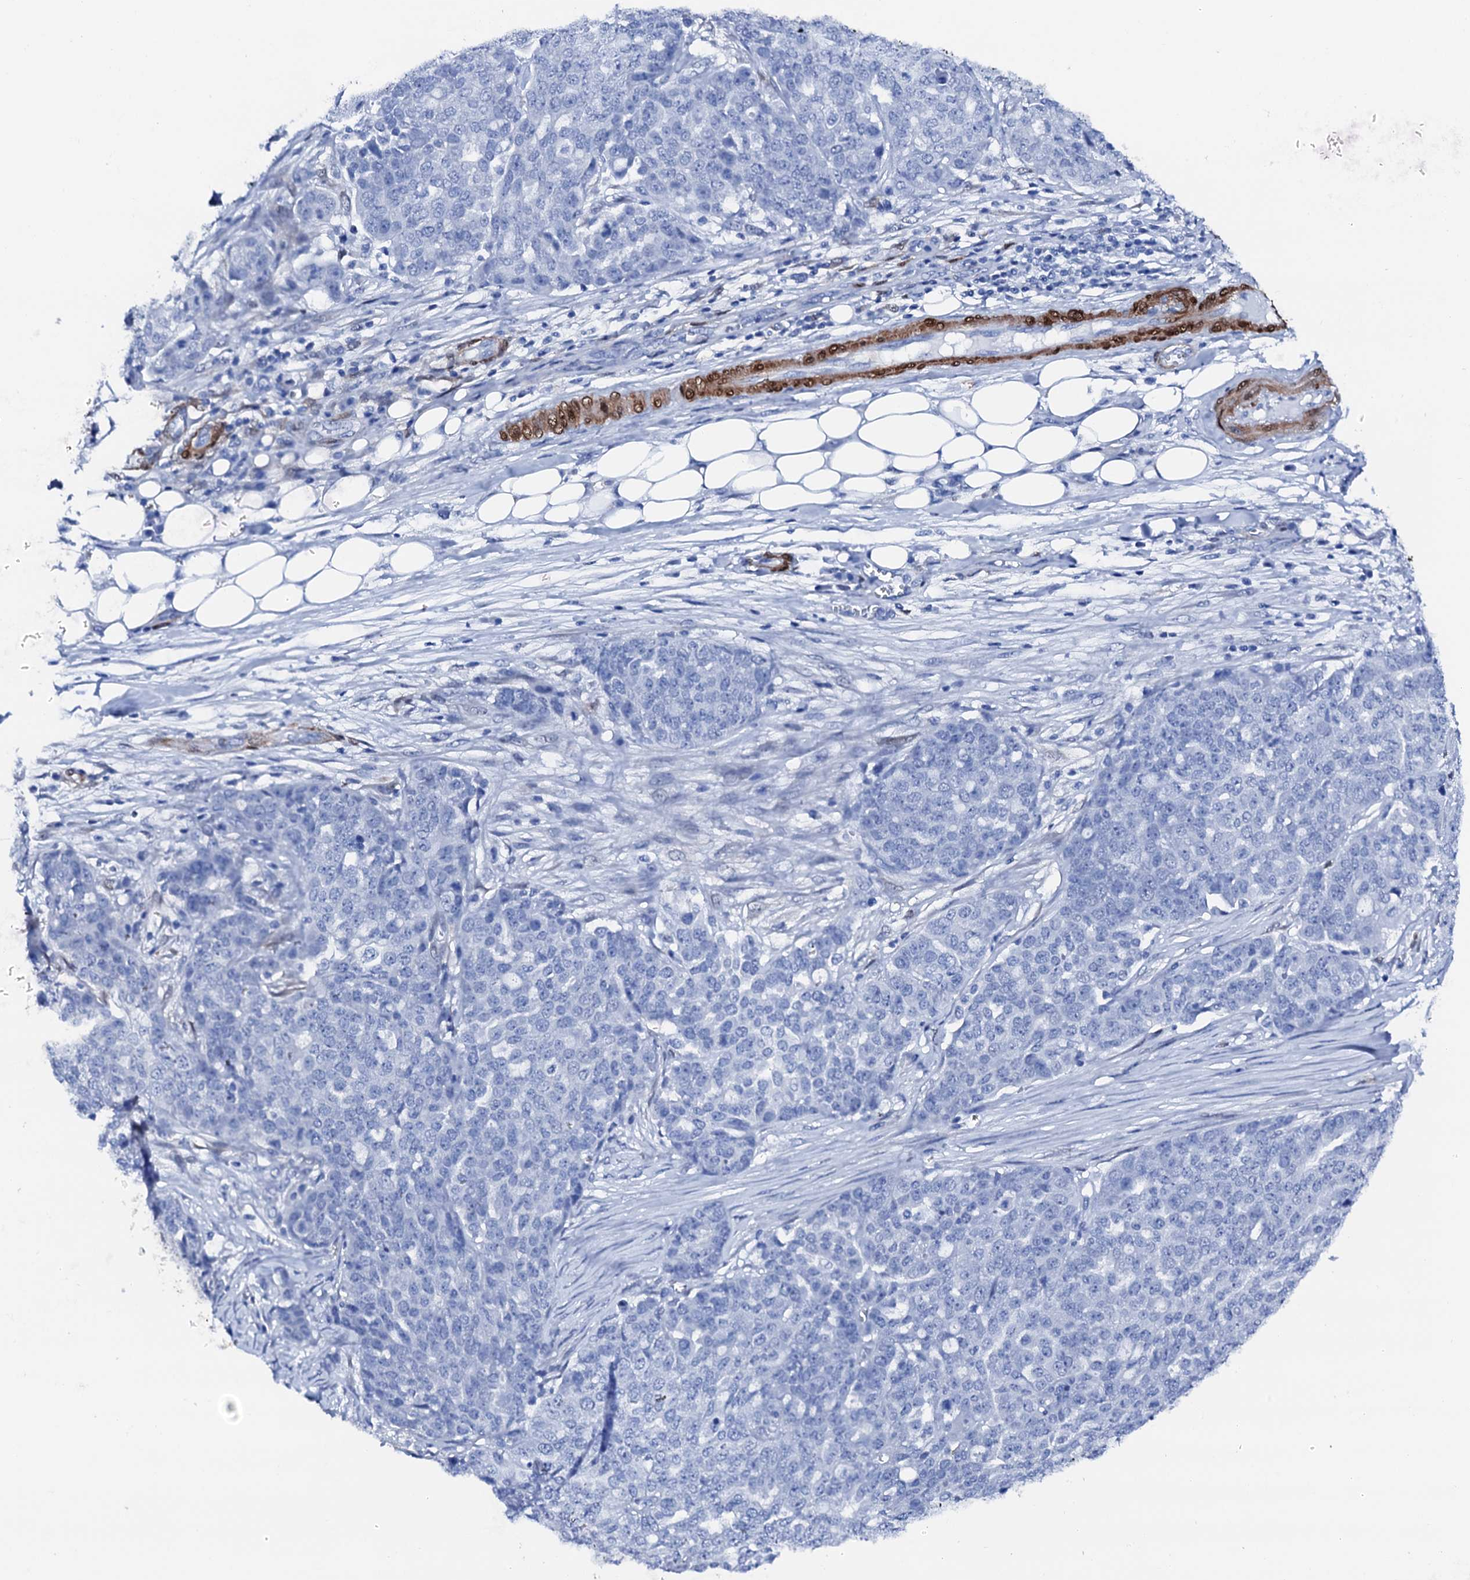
{"staining": {"intensity": "negative", "quantity": "none", "location": "none"}, "tissue": "ovarian cancer", "cell_type": "Tumor cells", "image_type": "cancer", "snomed": [{"axis": "morphology", "description": "Cystadenocarcinoma, serous, NOS"}, {"axis": "topography", "description": "Soft tissue"}, {"axis": "topography", "description": "Ovary"}], "caption": "Image shows no significant protein positivity in tumor cells of ovarian serous cystadenocarcinoma. (DAB immunohistochemistry (IHC) visualized using brightfield microscopy, high magnification).", "gene": "NRIP2", "patient": {"sex": "female", "age": 57}}